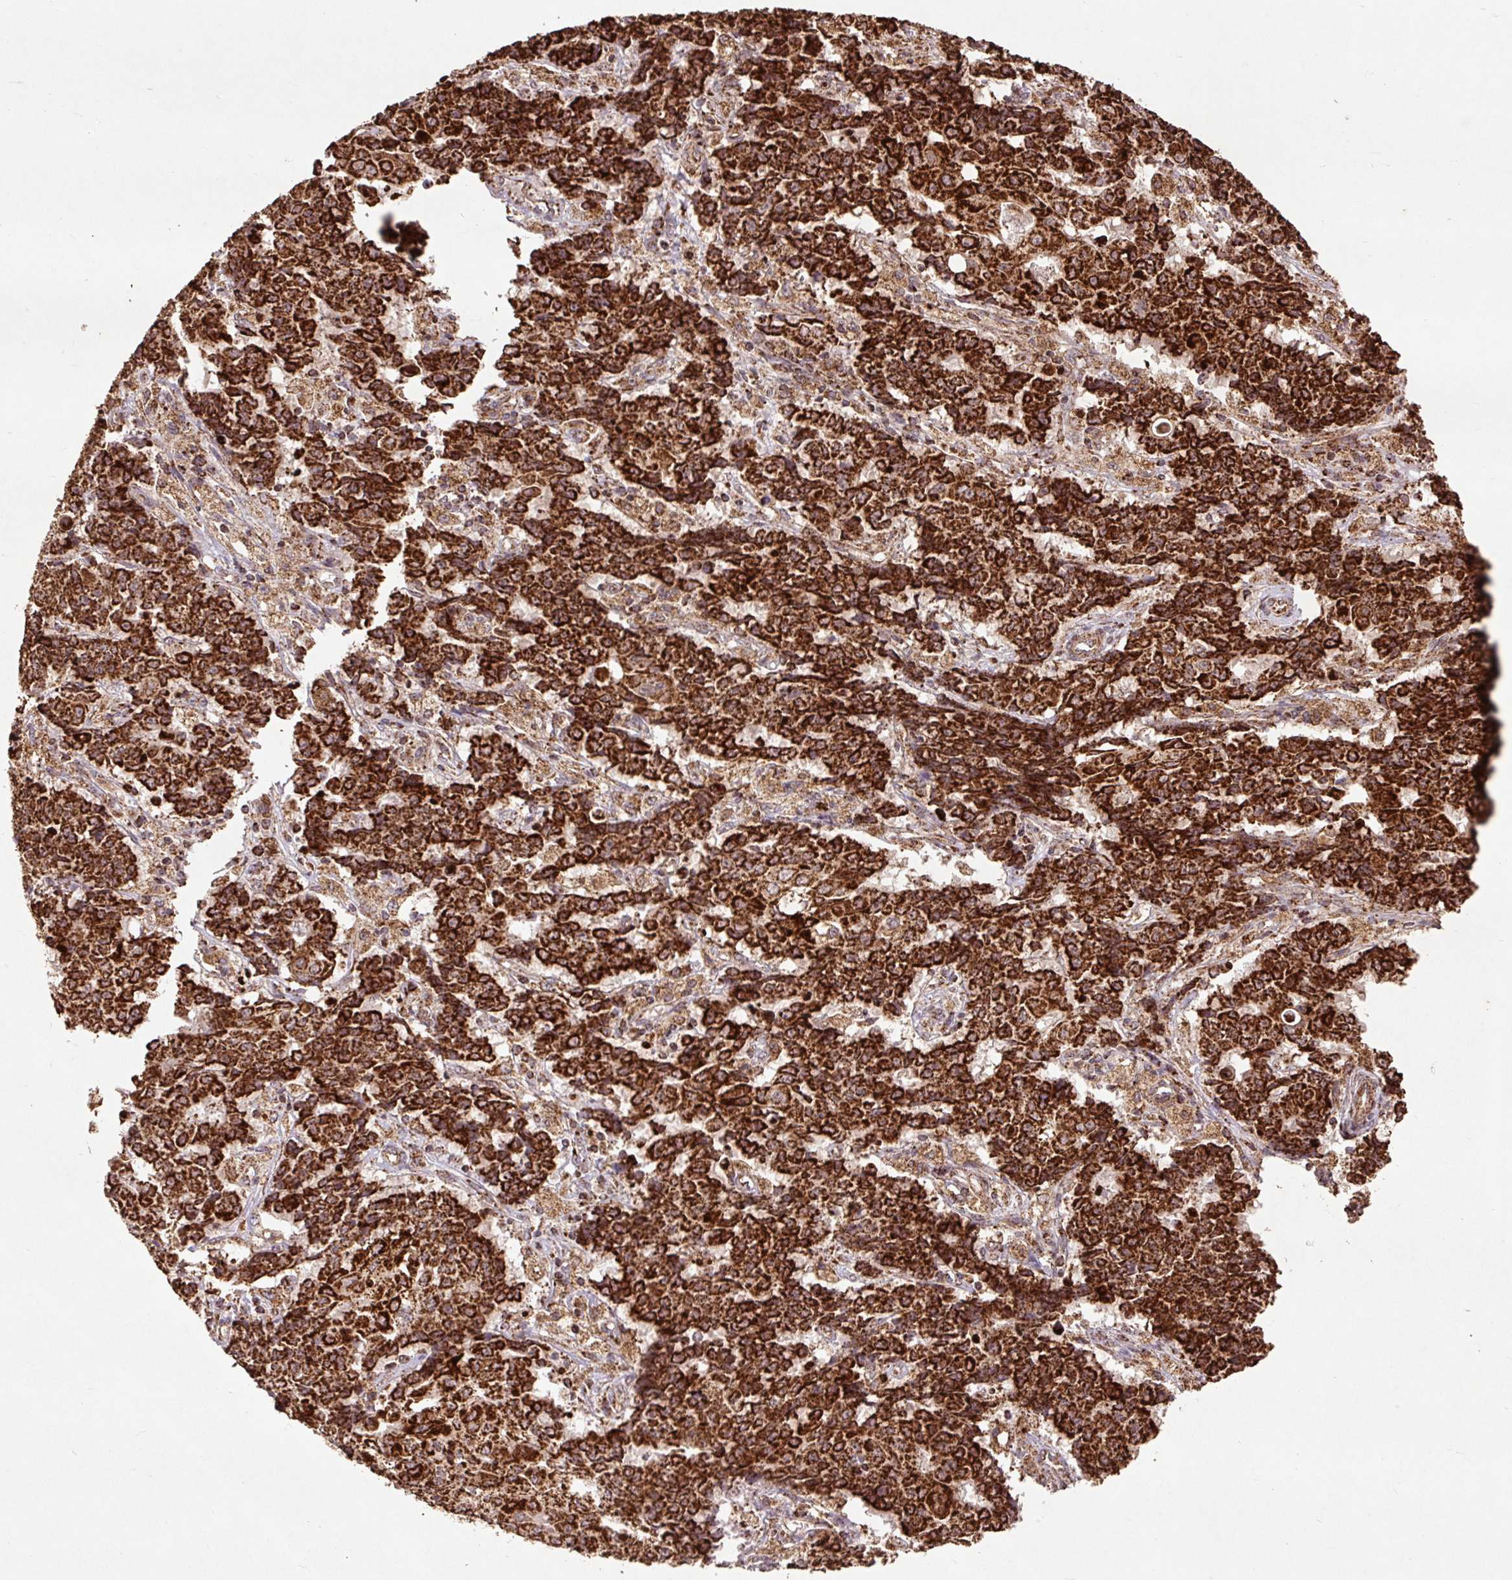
{"staining": {"intensity": "strong", "quantity": ">75%", "location": "cytoplasmic/membranous"}, "tissue": "ovarian cancer", "cell_type": "Tumor cells", "image_type": "cancer", "snomed": [{"axis": "morphology", "description": "Carcinoma, endometroid"}, {"axis": "topography", "description": "Ovary"}], "caption": "Protein analysis of ovarian cancer tissue exhibits strong cytoplasmic/membranous staining in about >75% of tumor cells.", "gene": "ATP5F1A", "patient": {"sex": "female", "age": 42}}